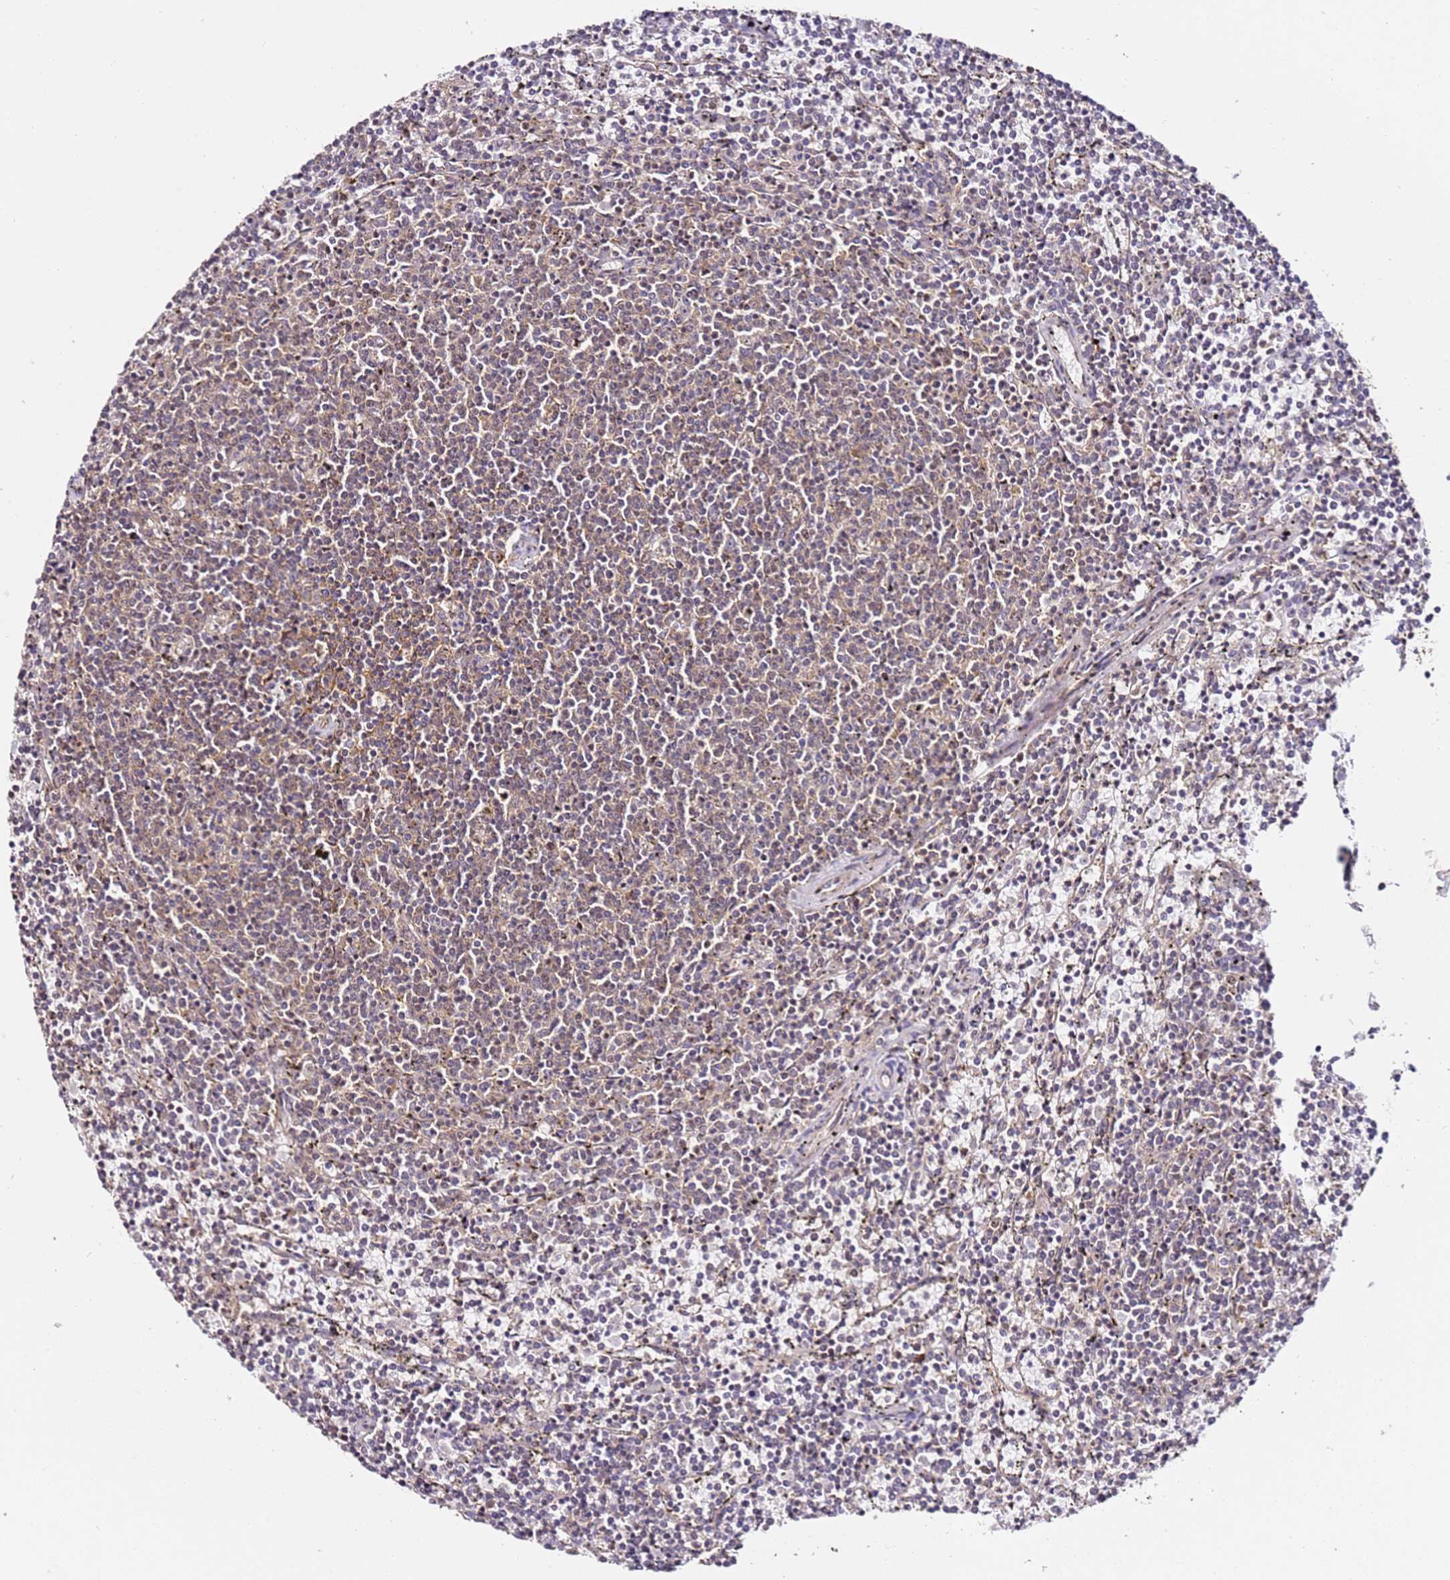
{"staining": {"intensity": "weak", "quantity": "25%-75%", "location": "cytoplasmic/membranous"}, "tissue": "lymphoma", "cell_type": "Tumor cells", "image_type": "cancer", "snomed": [{"axis": "morphology", "description": "Malignant lymphoma, non-Hodgkin's type, Low grade"}, {"axis": "topography", "description": "Spleen"}], "caption": "A low amount of weak cytoplasmic/membranous staining is identified in about 25%-75% of tumor cells in low-grade malignant lymphoma, non-Hodgkin's type tissue. Nuclei are stained in blue.", "gene": "DDX27", "patient": {"sex": "female", "age": 50}}